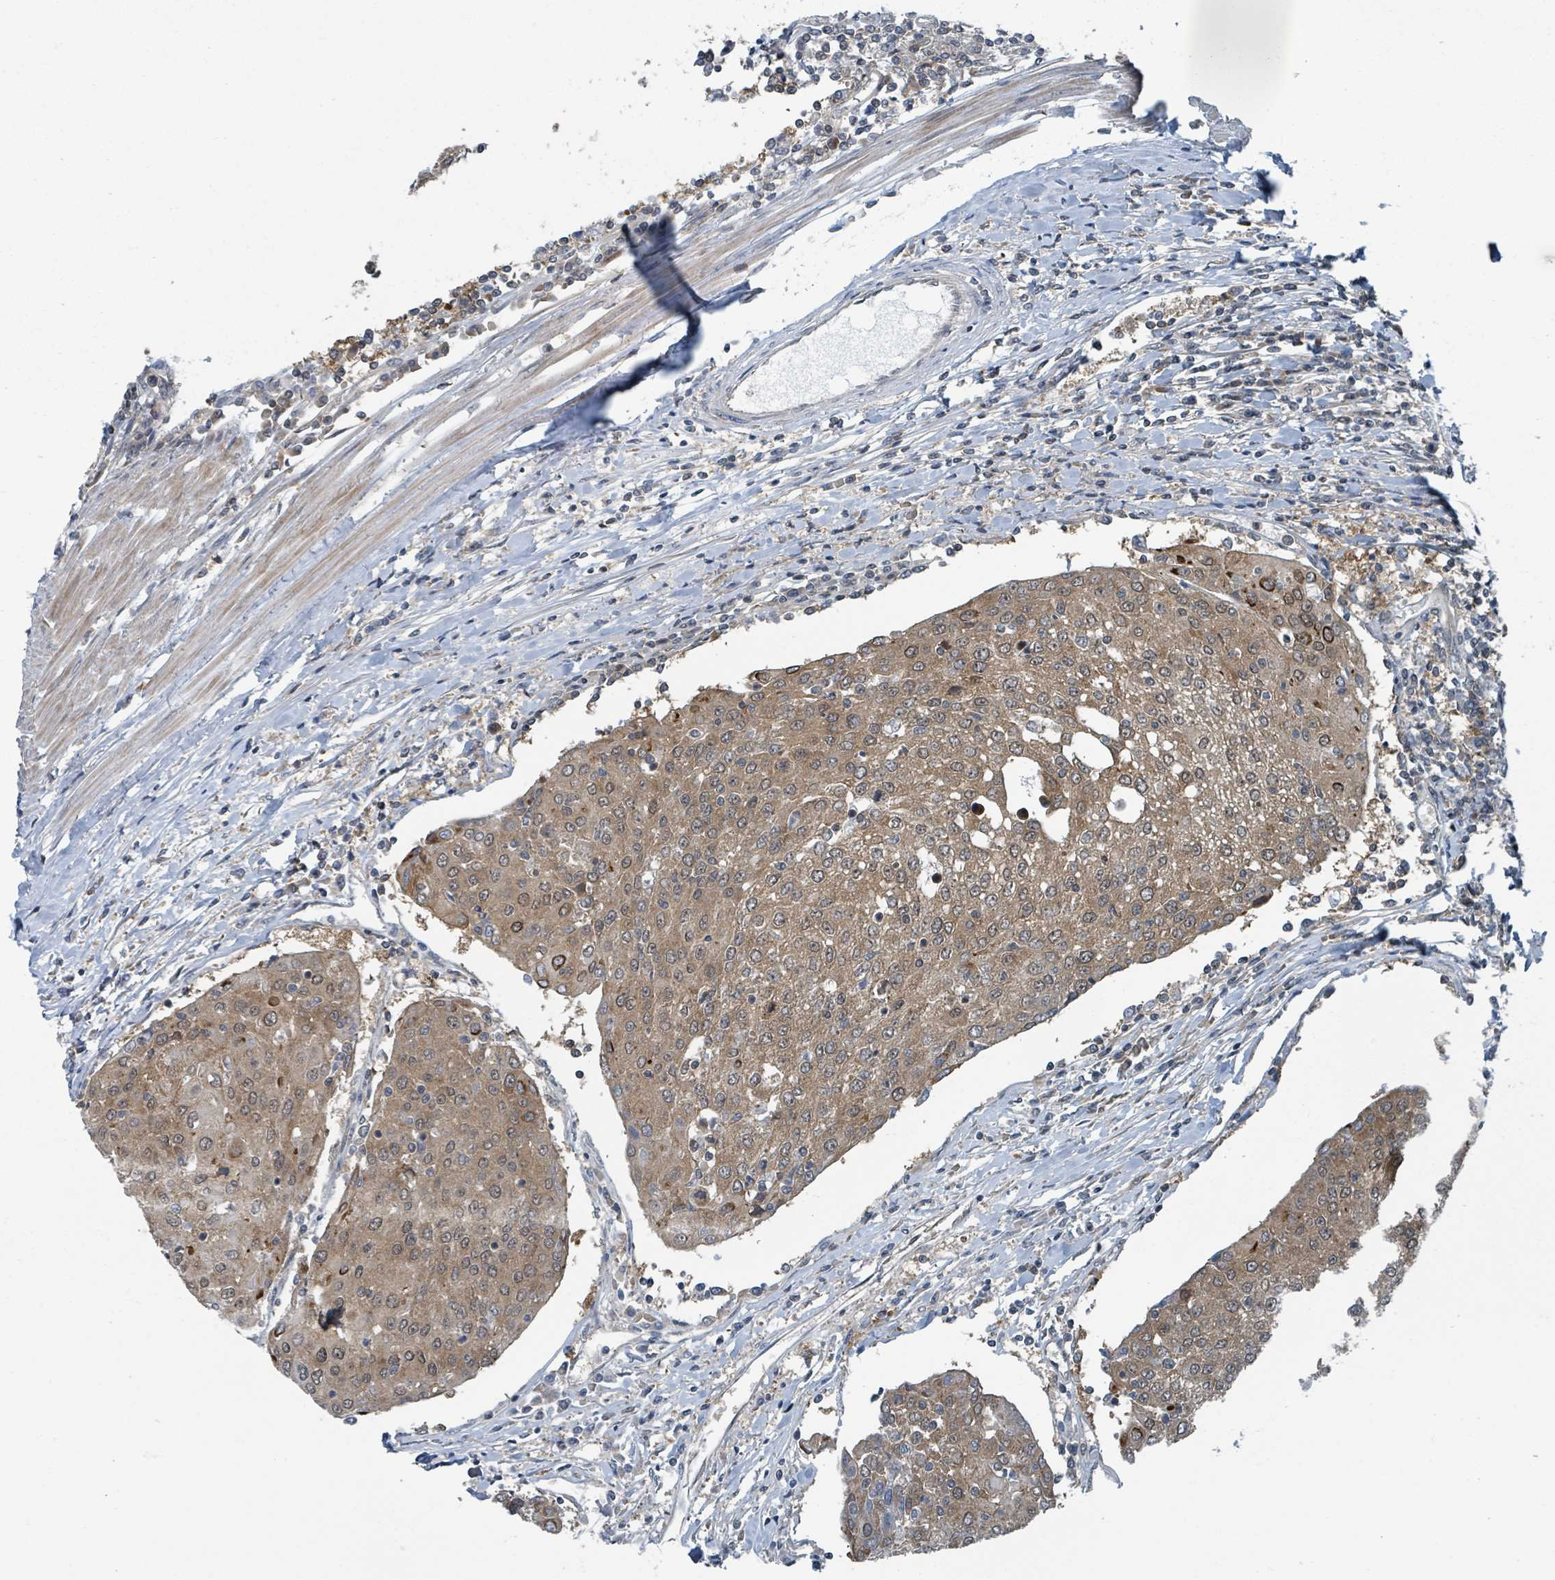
{"staining": {"intensity": "moderate", "quantity": ">75%", "location": "cytoplasmic/membranous,nuclear"}, "tissue": "urothelial cancer", "cell_type": "Tumor cells", "image_type": "cancer", "snomed": [{"axis": "morphology", "description": "Urothelial carcinoma, High grade"}, {"axis": "topography", "description": "Urinary bladder"}], "caption": "Urothelial carcinoma (high-grade) stained with a protein marker shows moderate staining in tumor cells.", "gene": "GOLGA7", "patient": {"sex": "female", "age": 85}}